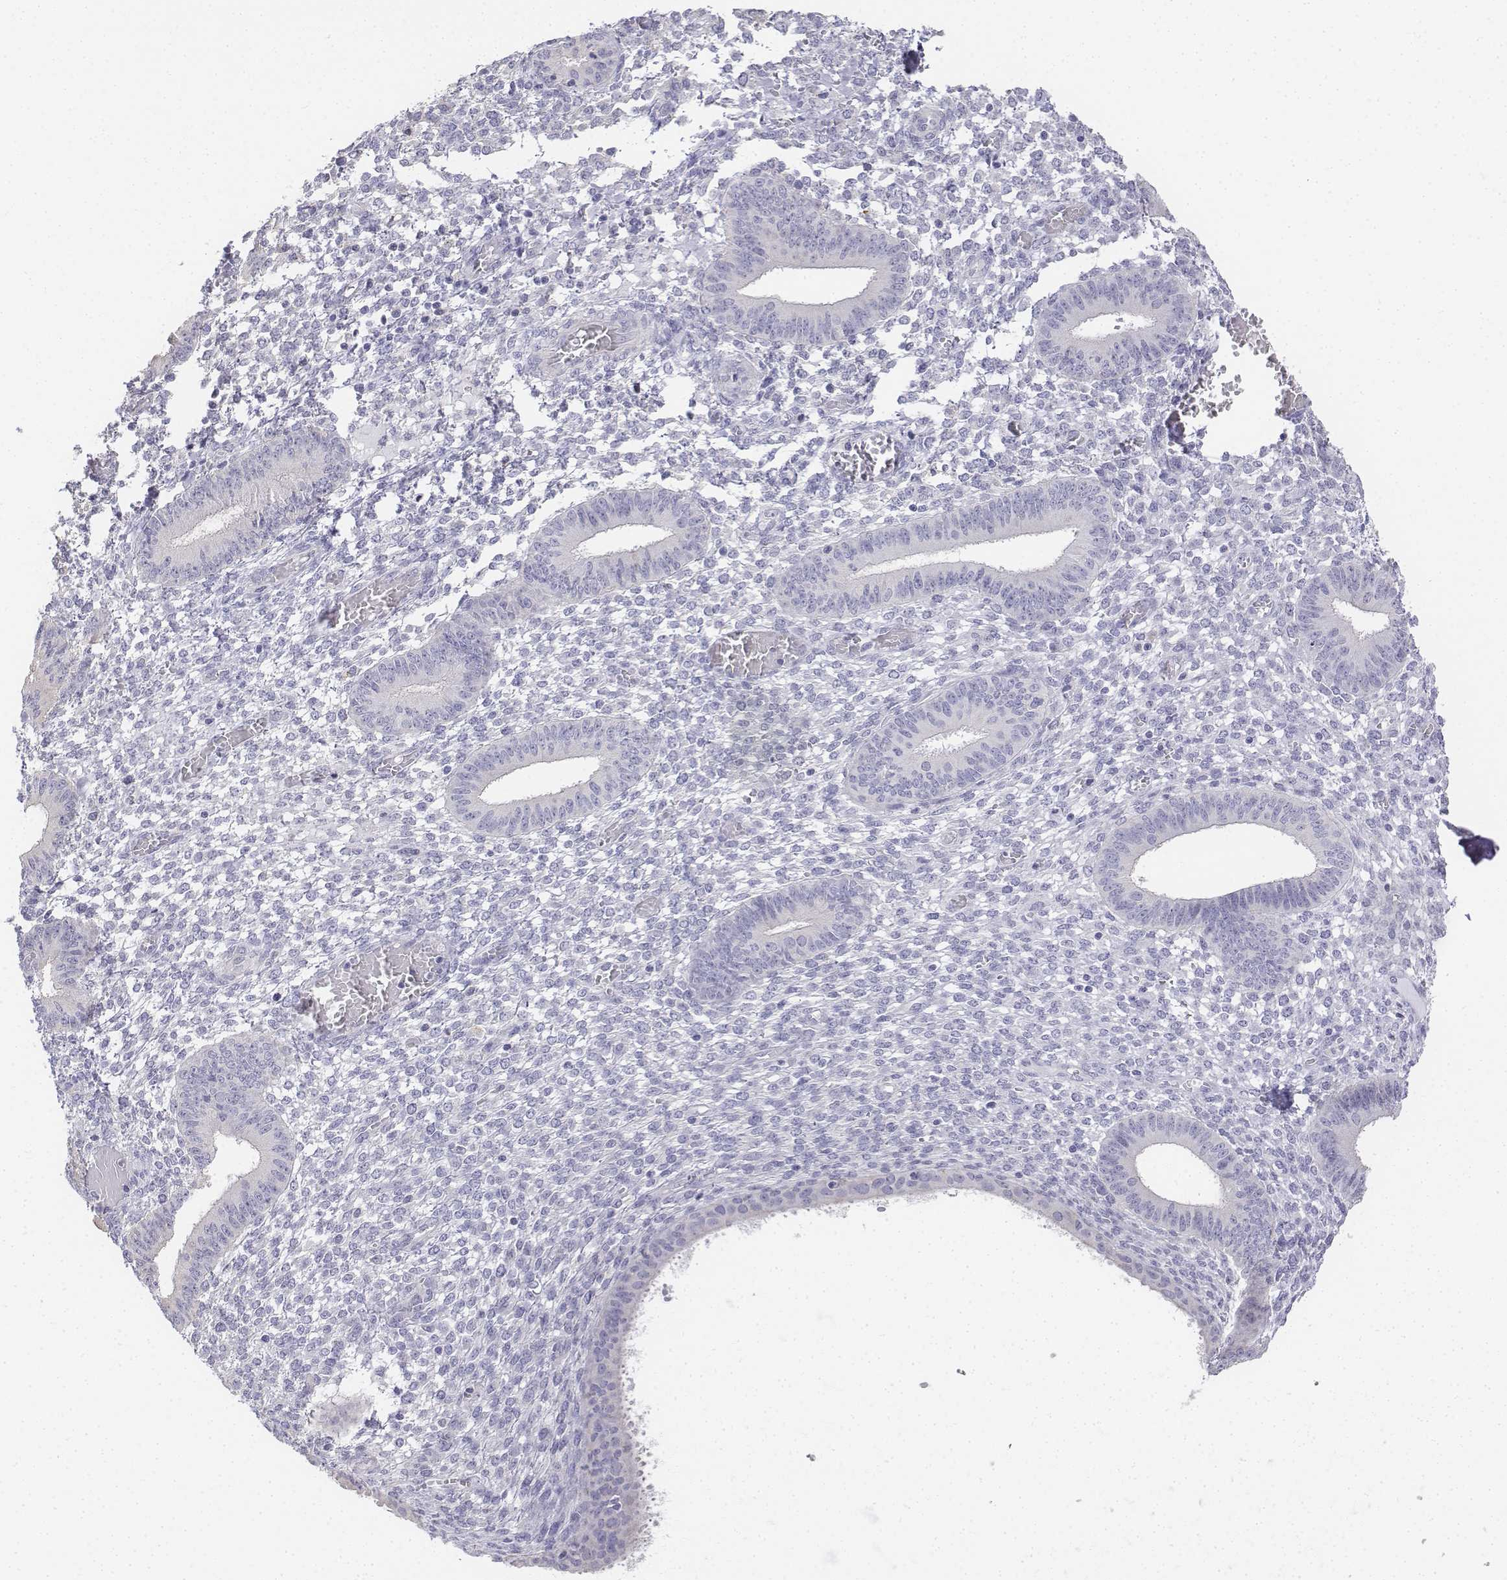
{"staining": {"intensity": "negative", "quantity": "none", "location": "none"}, "tissue": "endometrium", "cell_type": "Cells in endometrial stroma", "image_type": "normal", "snomed": [{"axis": "morphology", "description": "Normal tissue, NOS"}, {"axis": "topography", "description": "Endometrium"}], "caption": "Immunohistochemistry (IHC) histopathology image of normal endometrium: endometrium stained with DAB (3,3'-diaminobenzidine) displays no significant protein expression in cells in endometrial stroma. (IHC, brightfield microscopy, high magnification).", "gene": "LGSN", "patient": {"sex": "female", "age": 42}}